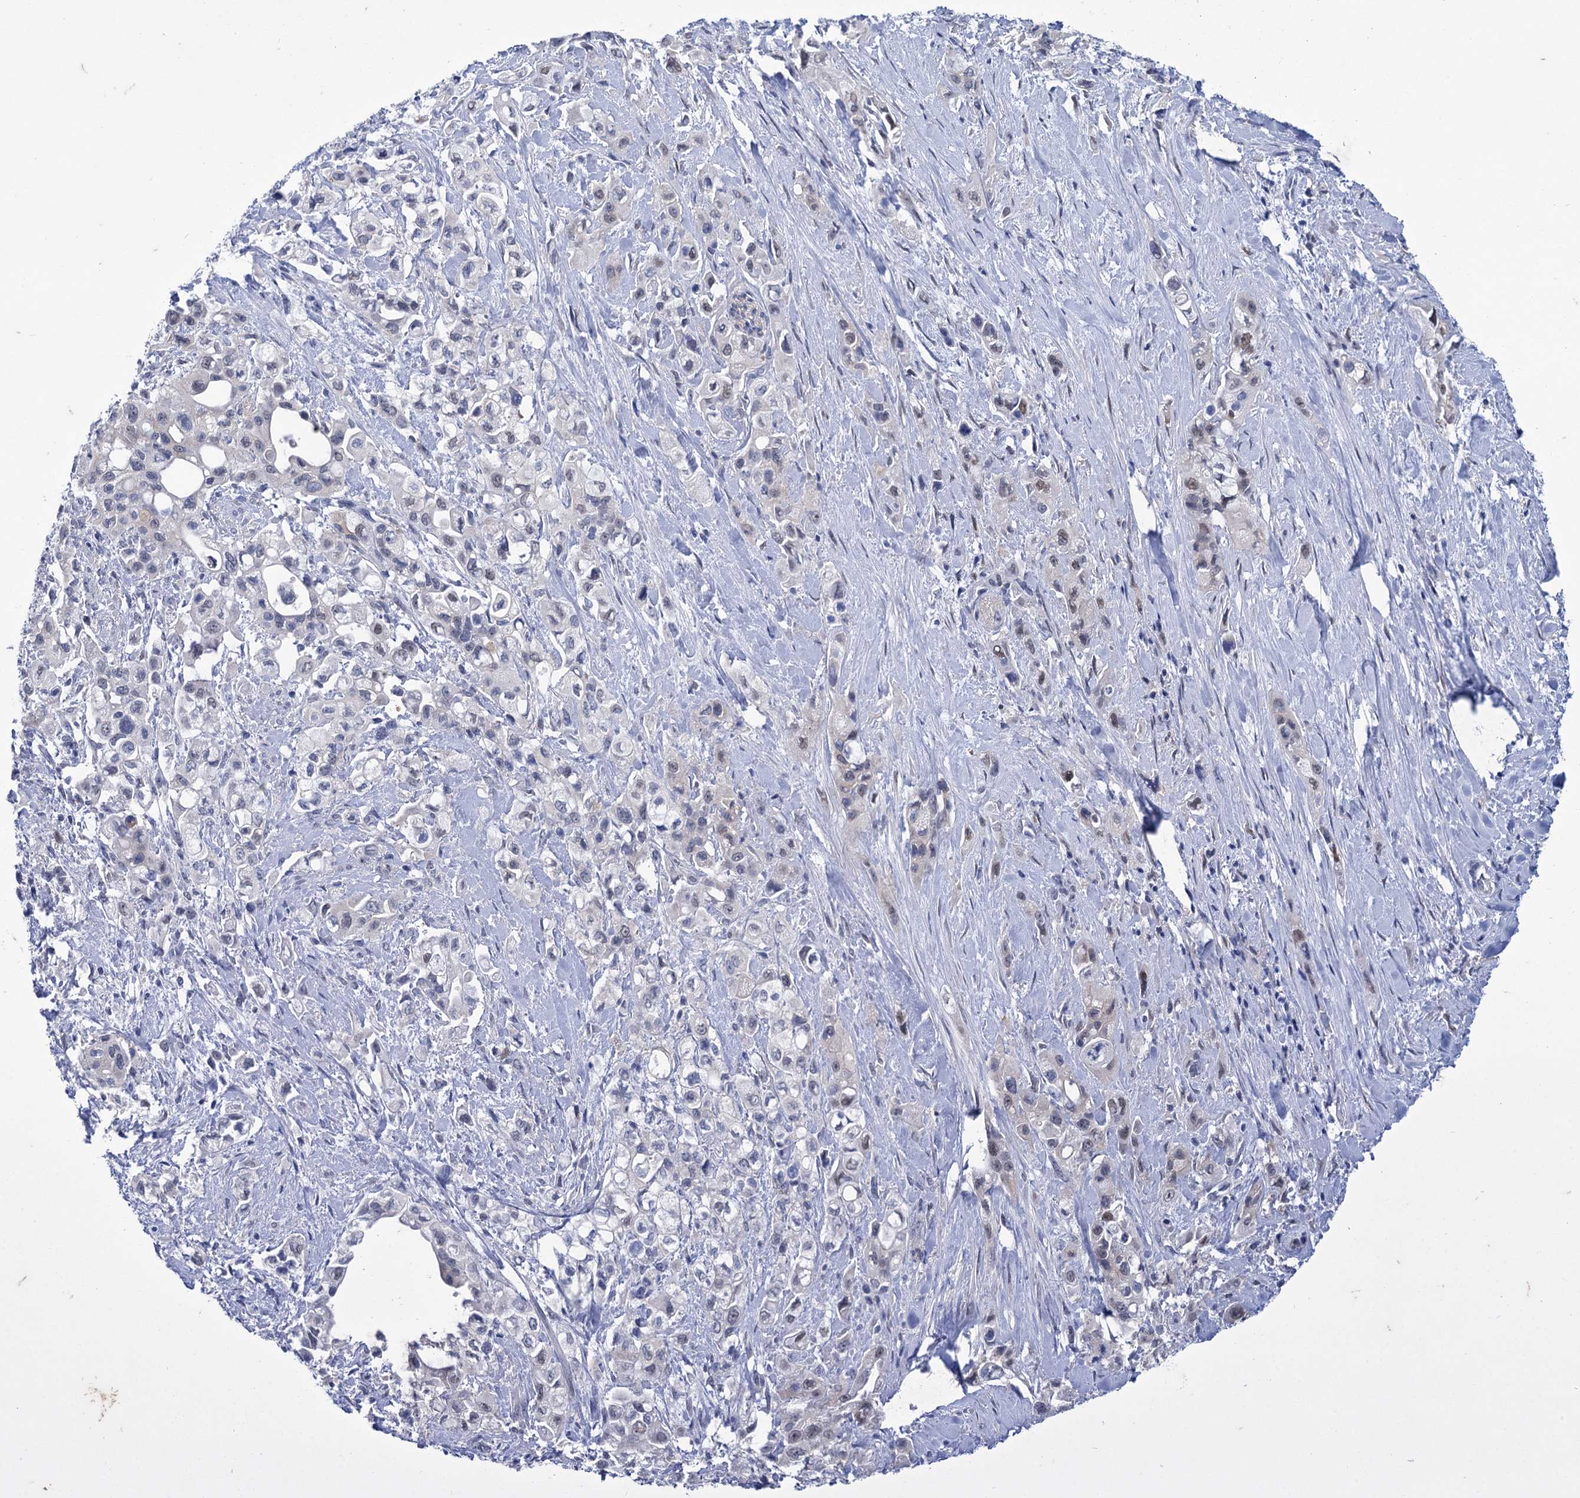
{"staining": {"intensity": "weak", "quantity": "<25%", "location": "nuclear"}, "tissue": "pancreatic cancer", "cell_type": "Tumor cells", "image_type": "cancer", "snomed": [{"axis": "morphology", "description": "Adenocarcinoma, NOS"}, {"axis": "topography", "description": "Pancreas"}], "caption": "High power microscopy image of an immunohistochemistry (IHC) micrograph of pancreatic adenocarcinoma, revealing no significant staining in tumor cells.", "gene": "MID1IP1", "patient": {"sex": "female", "age": 66}}